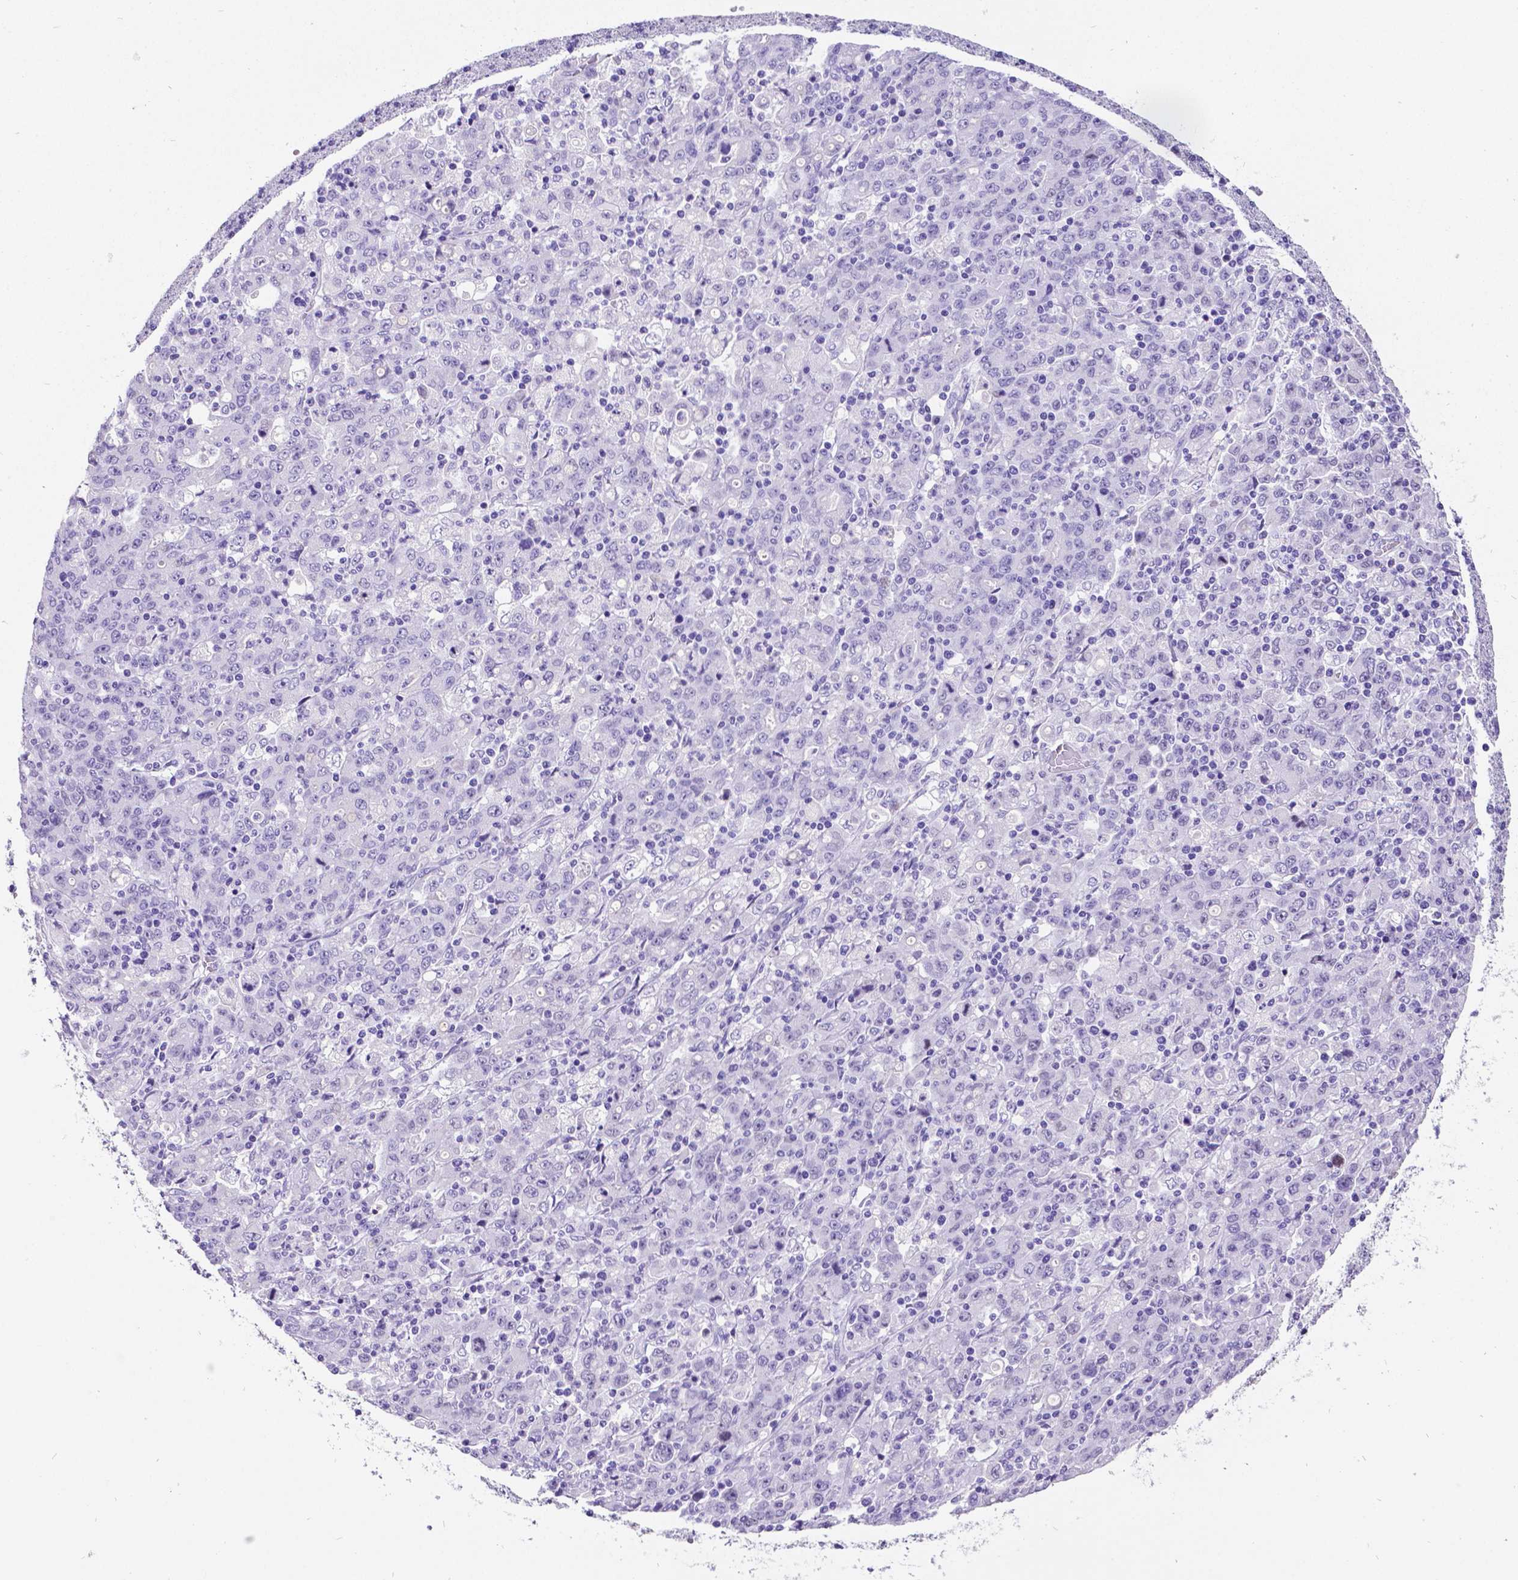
{"staining": {"intensity": "negative", "quantity": "none", "location": "none"}, "tissue": "stomach cancer", "cell_type": "Tumor cells", "image_type": "cancer", "snomed": [{"axis": "morphology", "description": "Adenocarcinoma, NOS"}, {"axis": "topography", "description": "Stomach, upper"}], "caption": "Immunohistochemistry image of stomach cancer (adenocarcinoma) stained for a protein (brown), which displays no positivity in tumor cells.", "gene": "SATB2", "patient": {"sex": "male", "age": 69}}